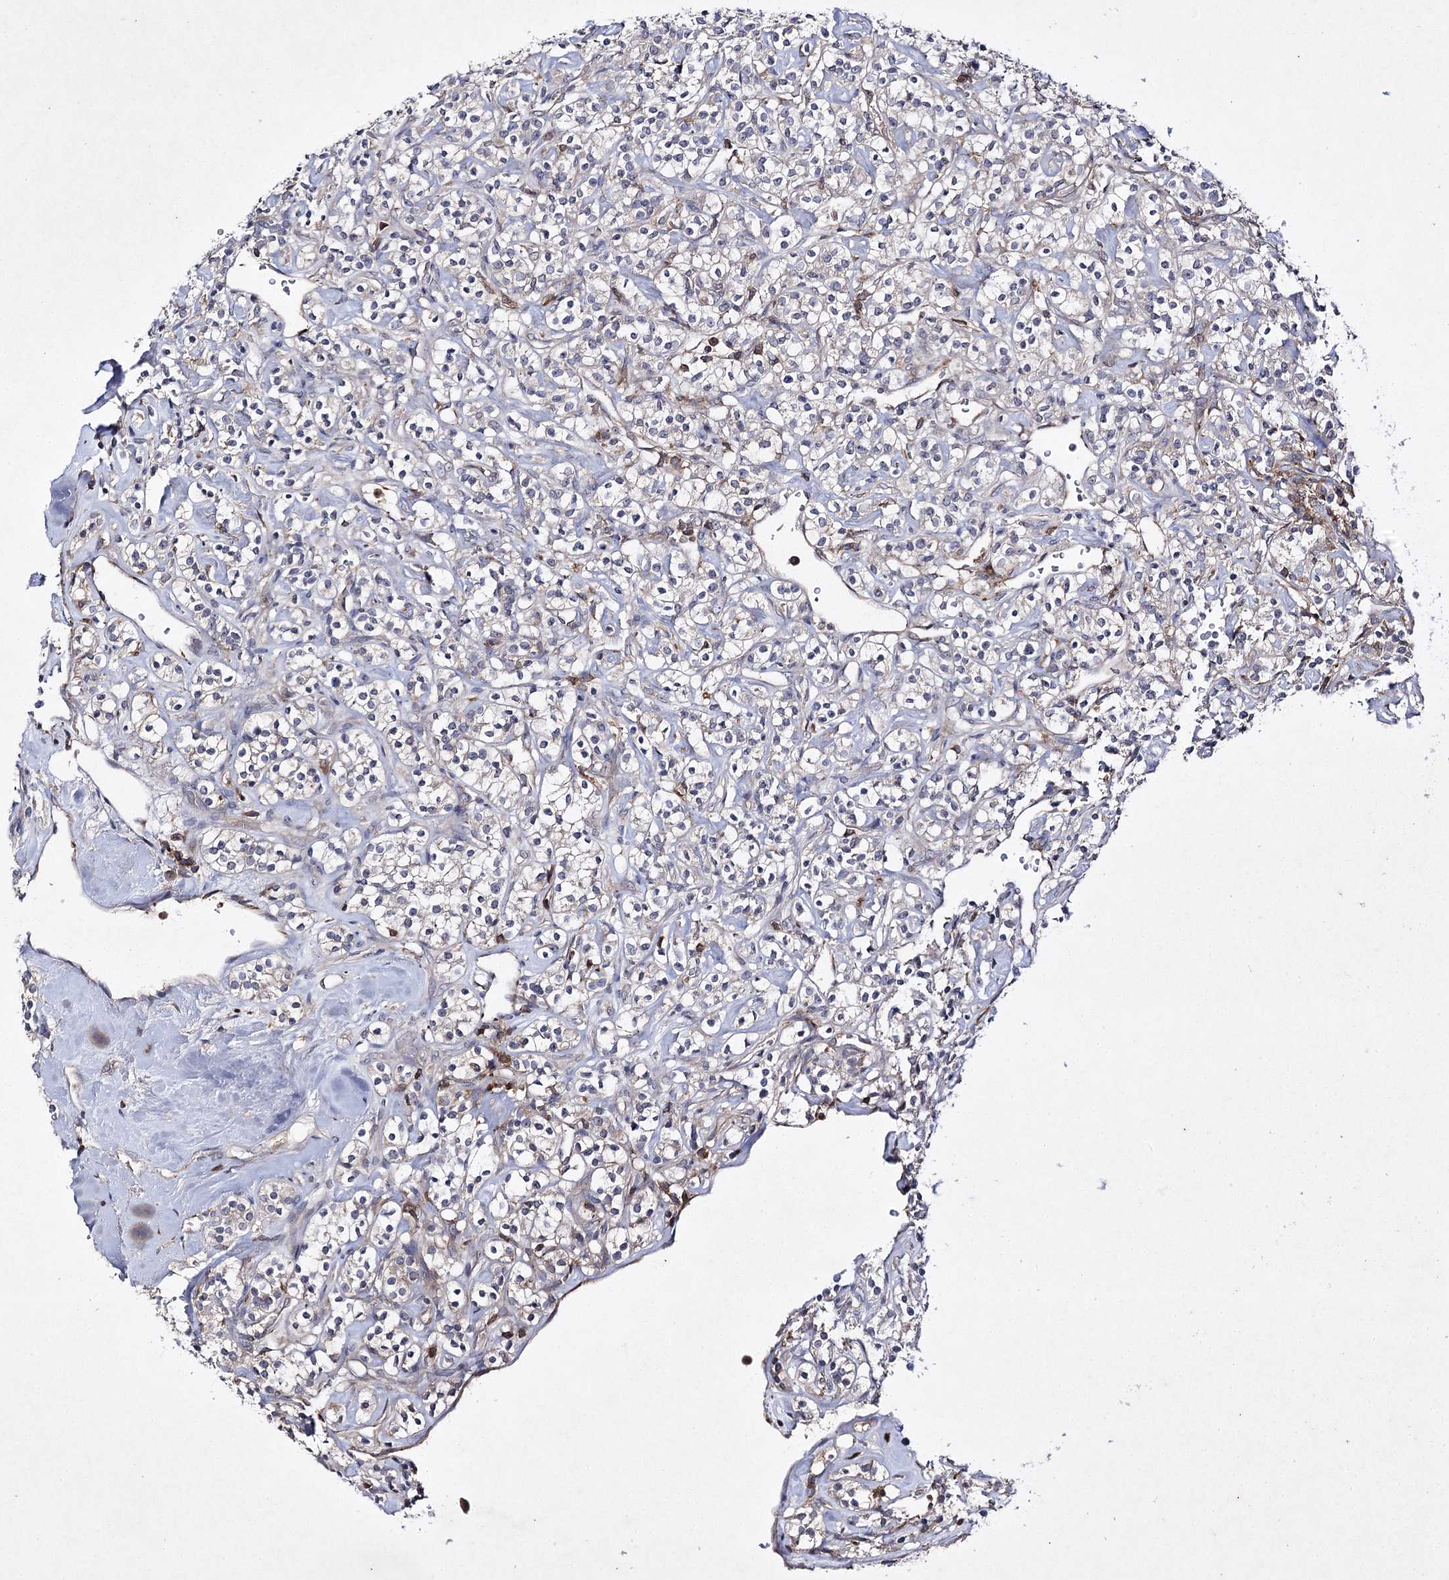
{"staining": {"intensity": "weak", "quantity": "<25%", "location": "cytoplasmic/membranous"}, "tissue": "renal cancer", "cell_type": "Tumor cells", "image_type": "cancer", "snomed": [{"axis": "morphology", "description": "Adenocarcinoma, NOS"}, {"axis": "topography", "description": "Kidney"}], "caption": "DAB (3,3'-diaminobenzidine) immunohistochemical staining of adenocarcinoma (renal) reveals no significant staining in tumor cells. Brightfield microscopy of immunohistochemistry stained with DAB (3,3'-diaminobenzidine) (brown) and hematoxylin (blue), captured at high magnification.", "gene": "BCR", "patient": {"sex": "male", "age": 77}}